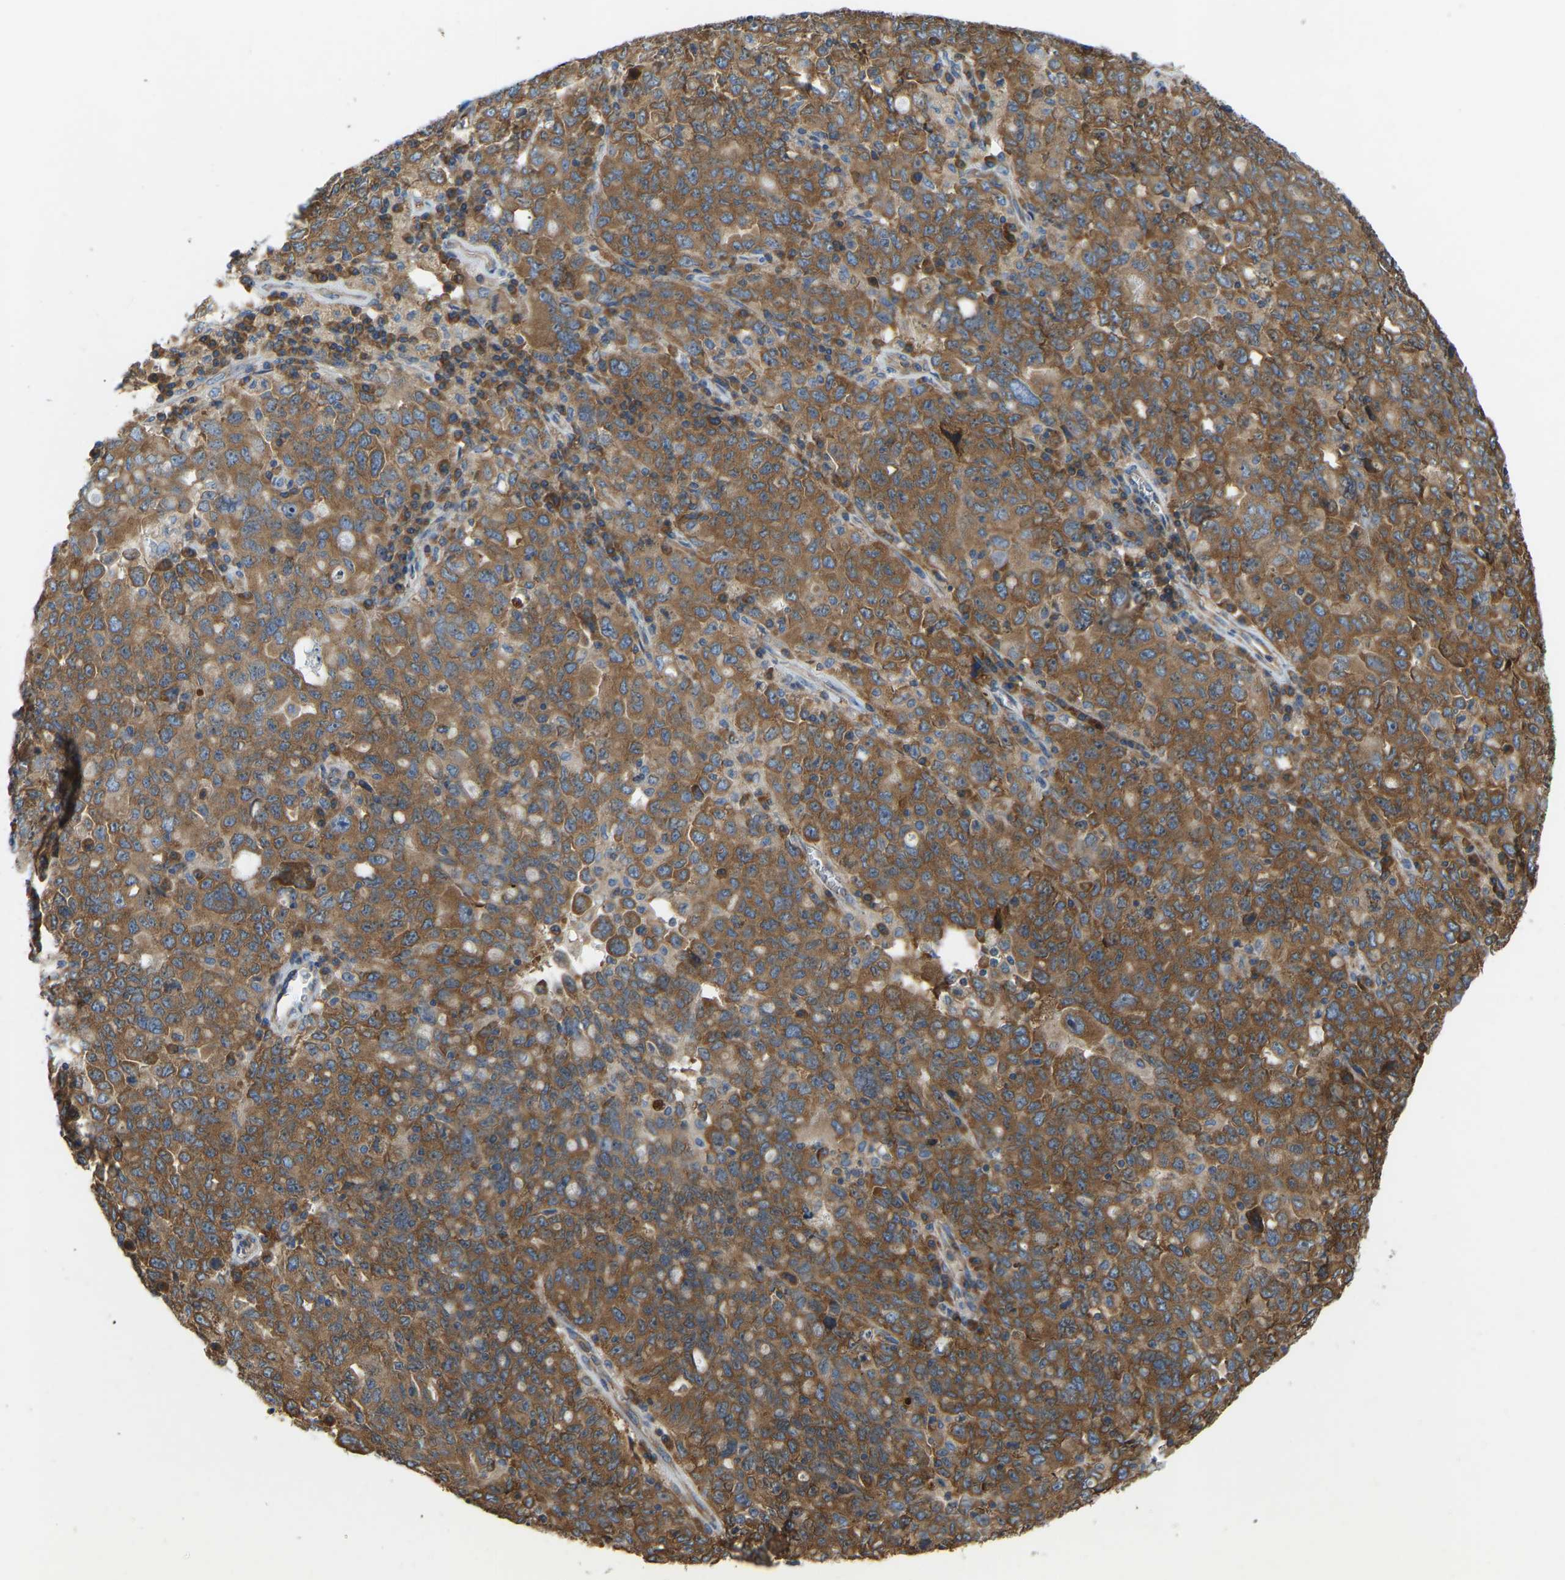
{"staining": {"intensity": "strong", "quantity": ">75%", "location": "cytoplasmic/membranous"}, "tissue": "ovarian cancer", "cell_type": "Tumor cells", "image_type": "cancer", "snomed": [{"axis": "morphology", "description": "Carcinoma, endometroid"}, {"axis": "topography", "description": "Ovary"}], "caption": "Brown immunohistochemical staining in ovarian endometroid carcinoma reveals strong cytoplasmic/membranous expression in about >75% of tumor cells.", "gene": "RPS6KB2", "patient": {"sex": "female", "age": 62}}